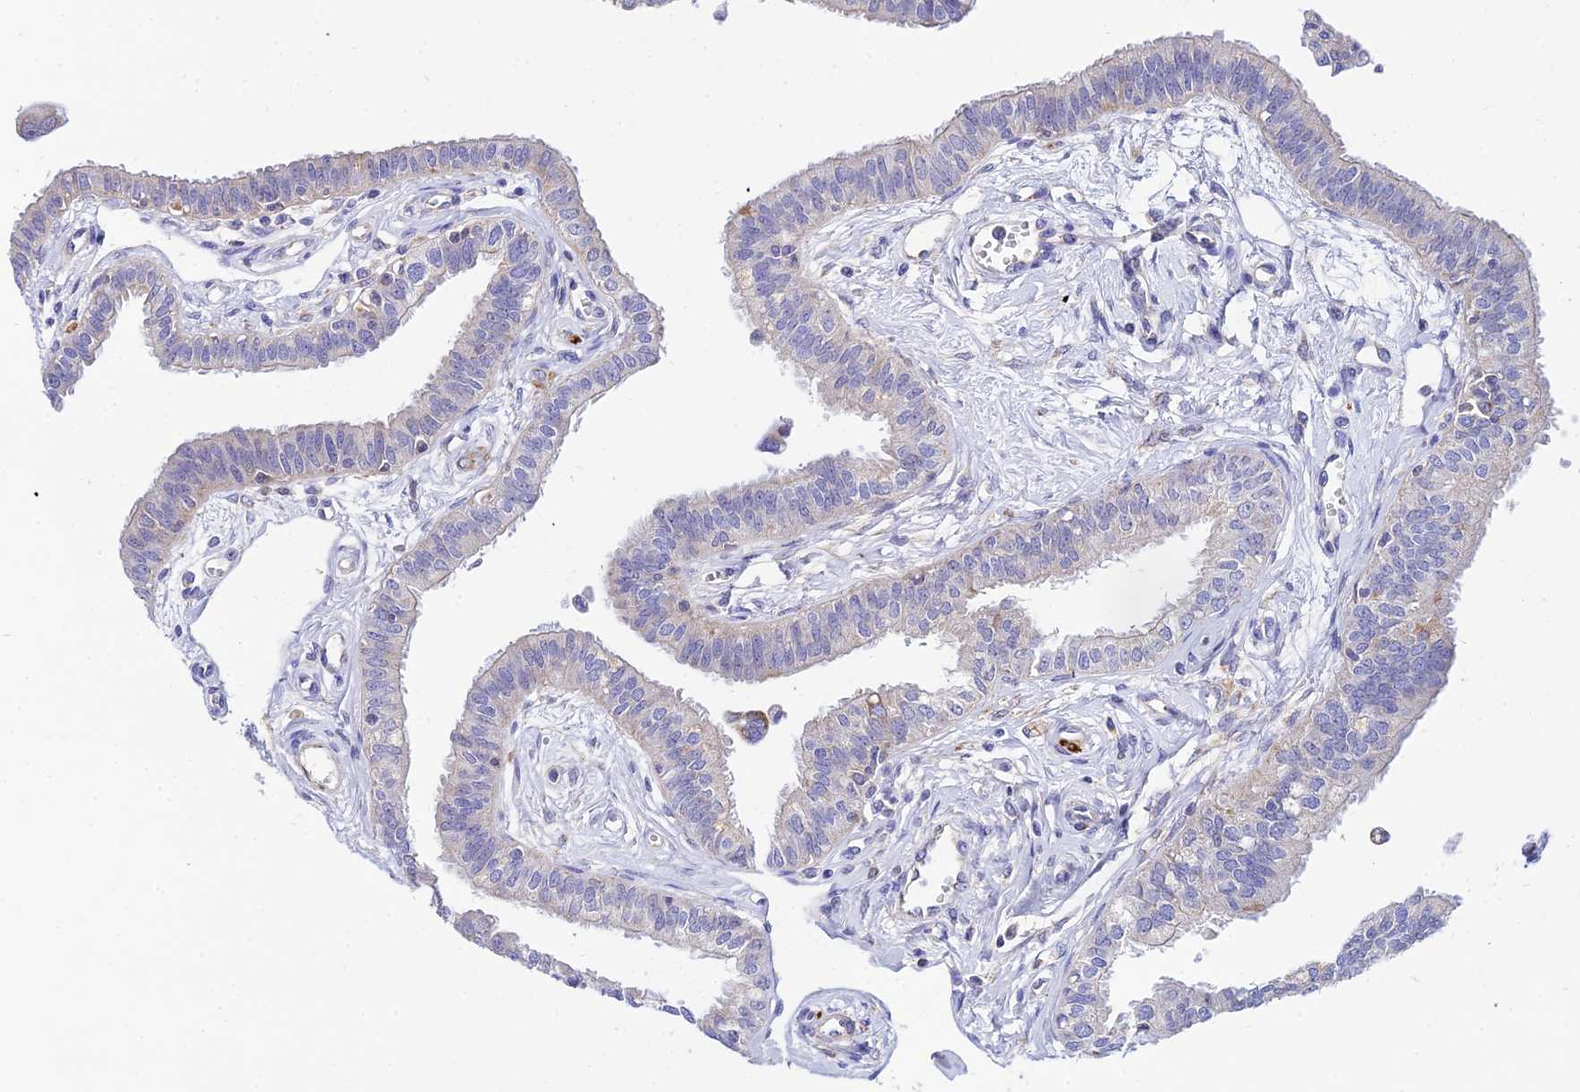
{"staining": {"intensity": "weak", "quantity": "<25%", "location": "cytoplasmic/membranous"}, "tissue": "fallopian tube", "cell_type": "Glandular cells", "image_type": "normal", "snomed": [{"axis": "morphology", "description": "Normal tissue, NOS"}, {"axis": "morphology", "description": "Carcinoma, NOS"}, {"axis": "topography", "description": "Fallopian tube"}, {"axis": "topography", "description": "Ovary"}], "caption": "A high-resolution micrograph shows IHC staining of unremarkable fallopian tube, which displays no significant positivity in glandular cells.", "gene": "ACOT1", "patient": {"sex": "female", "age": 59}}